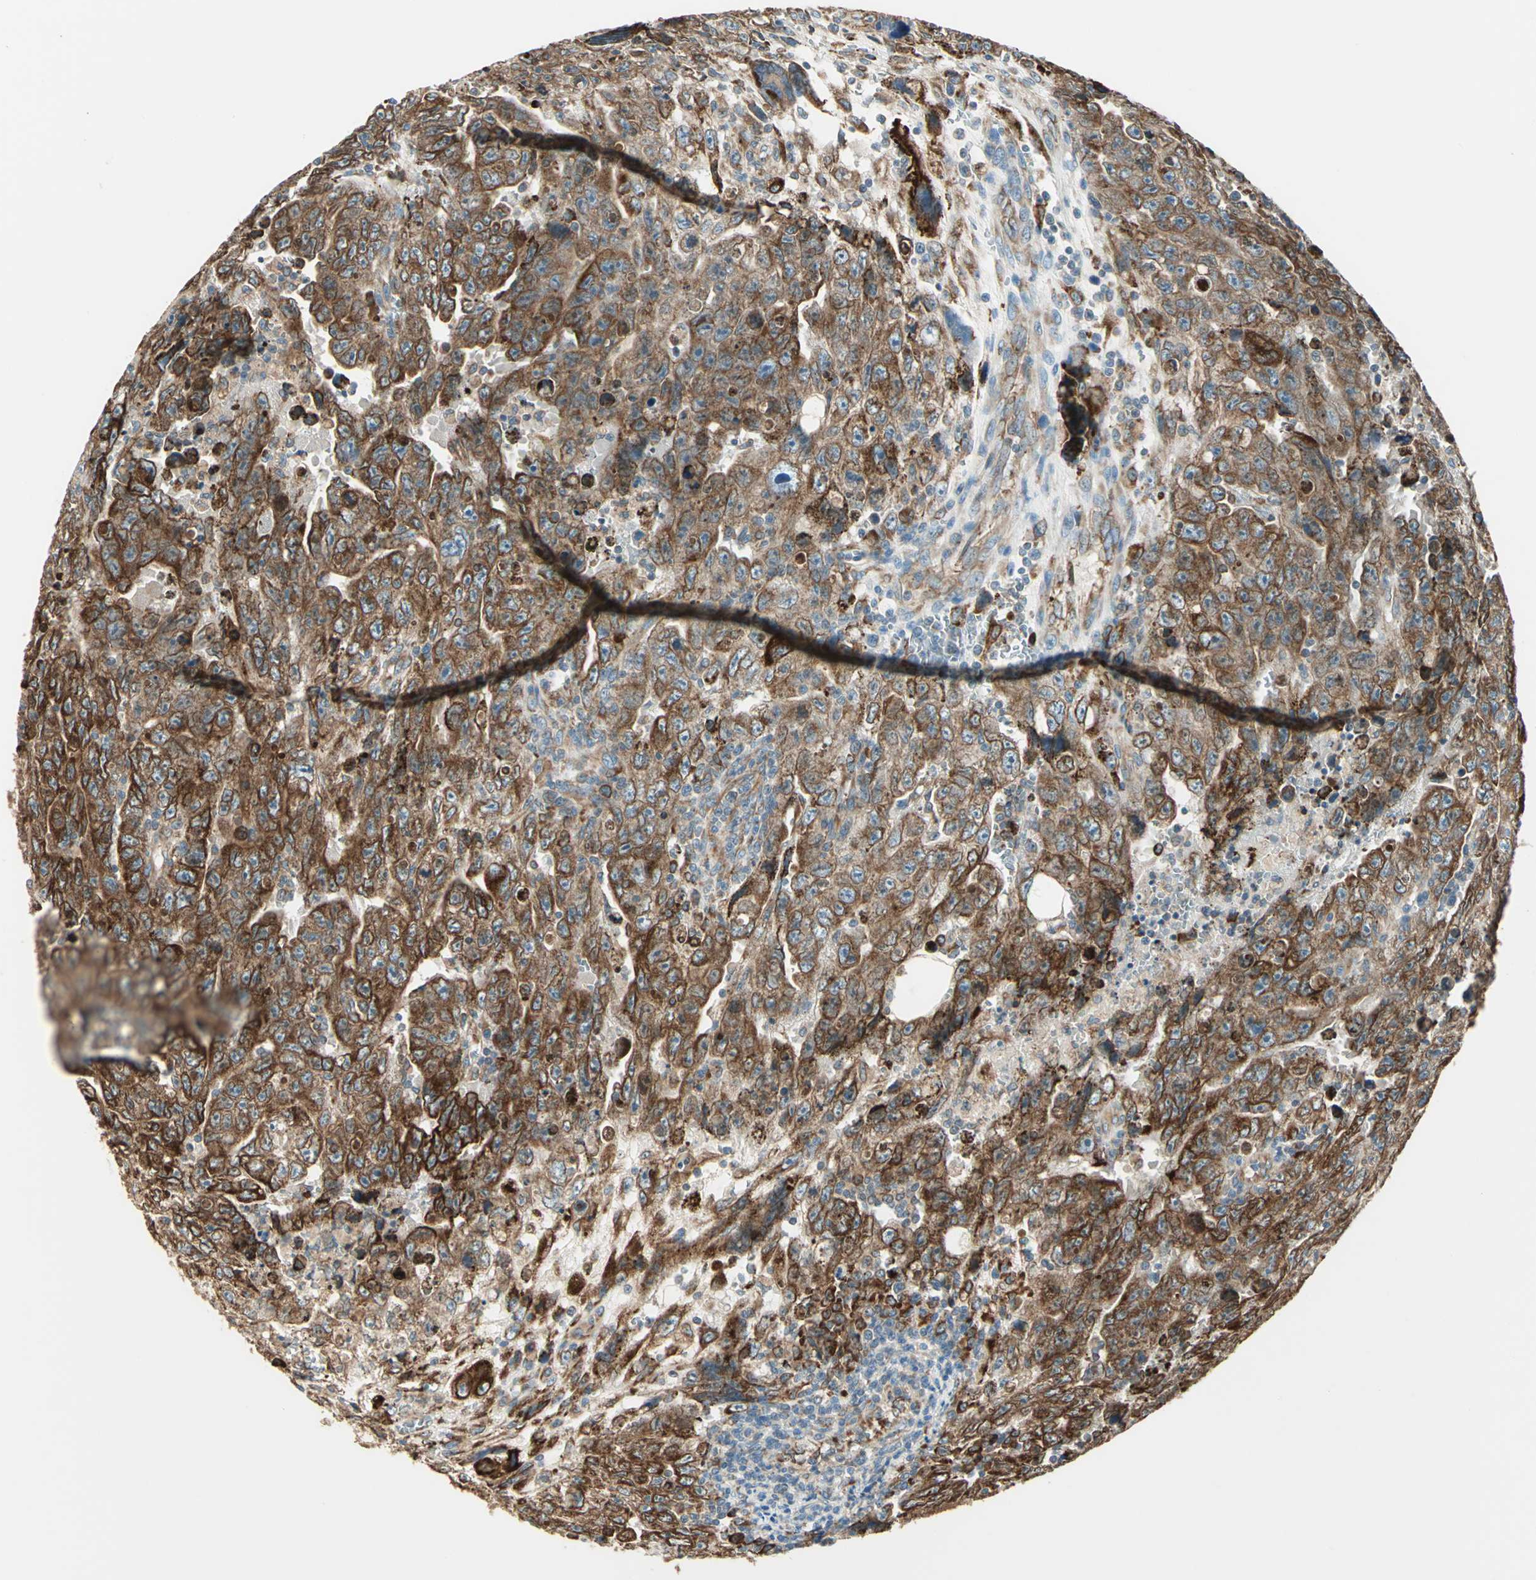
{"staining": {"intensity": "moderate", "quantity": ">75%", "location": "cytoplasmic/membranous"}, "tissue": "testis cancer", "cell_type": "Tumor cells", "image_type": "cancer", "snomed": [{"axis": "morphology", "description": "Carcinoma, Embryonal, NOS"}, {"axis": "topography", "description": "Testis"}], "caption": "This is an image of immunohistochemistry staining of testis embryonal carcinoma, which shows moderate expression in the cytoplasmic/membranous of tumor cells.", "gene": "PDIA4", "patient": {"sex": "male", "age": 28}}